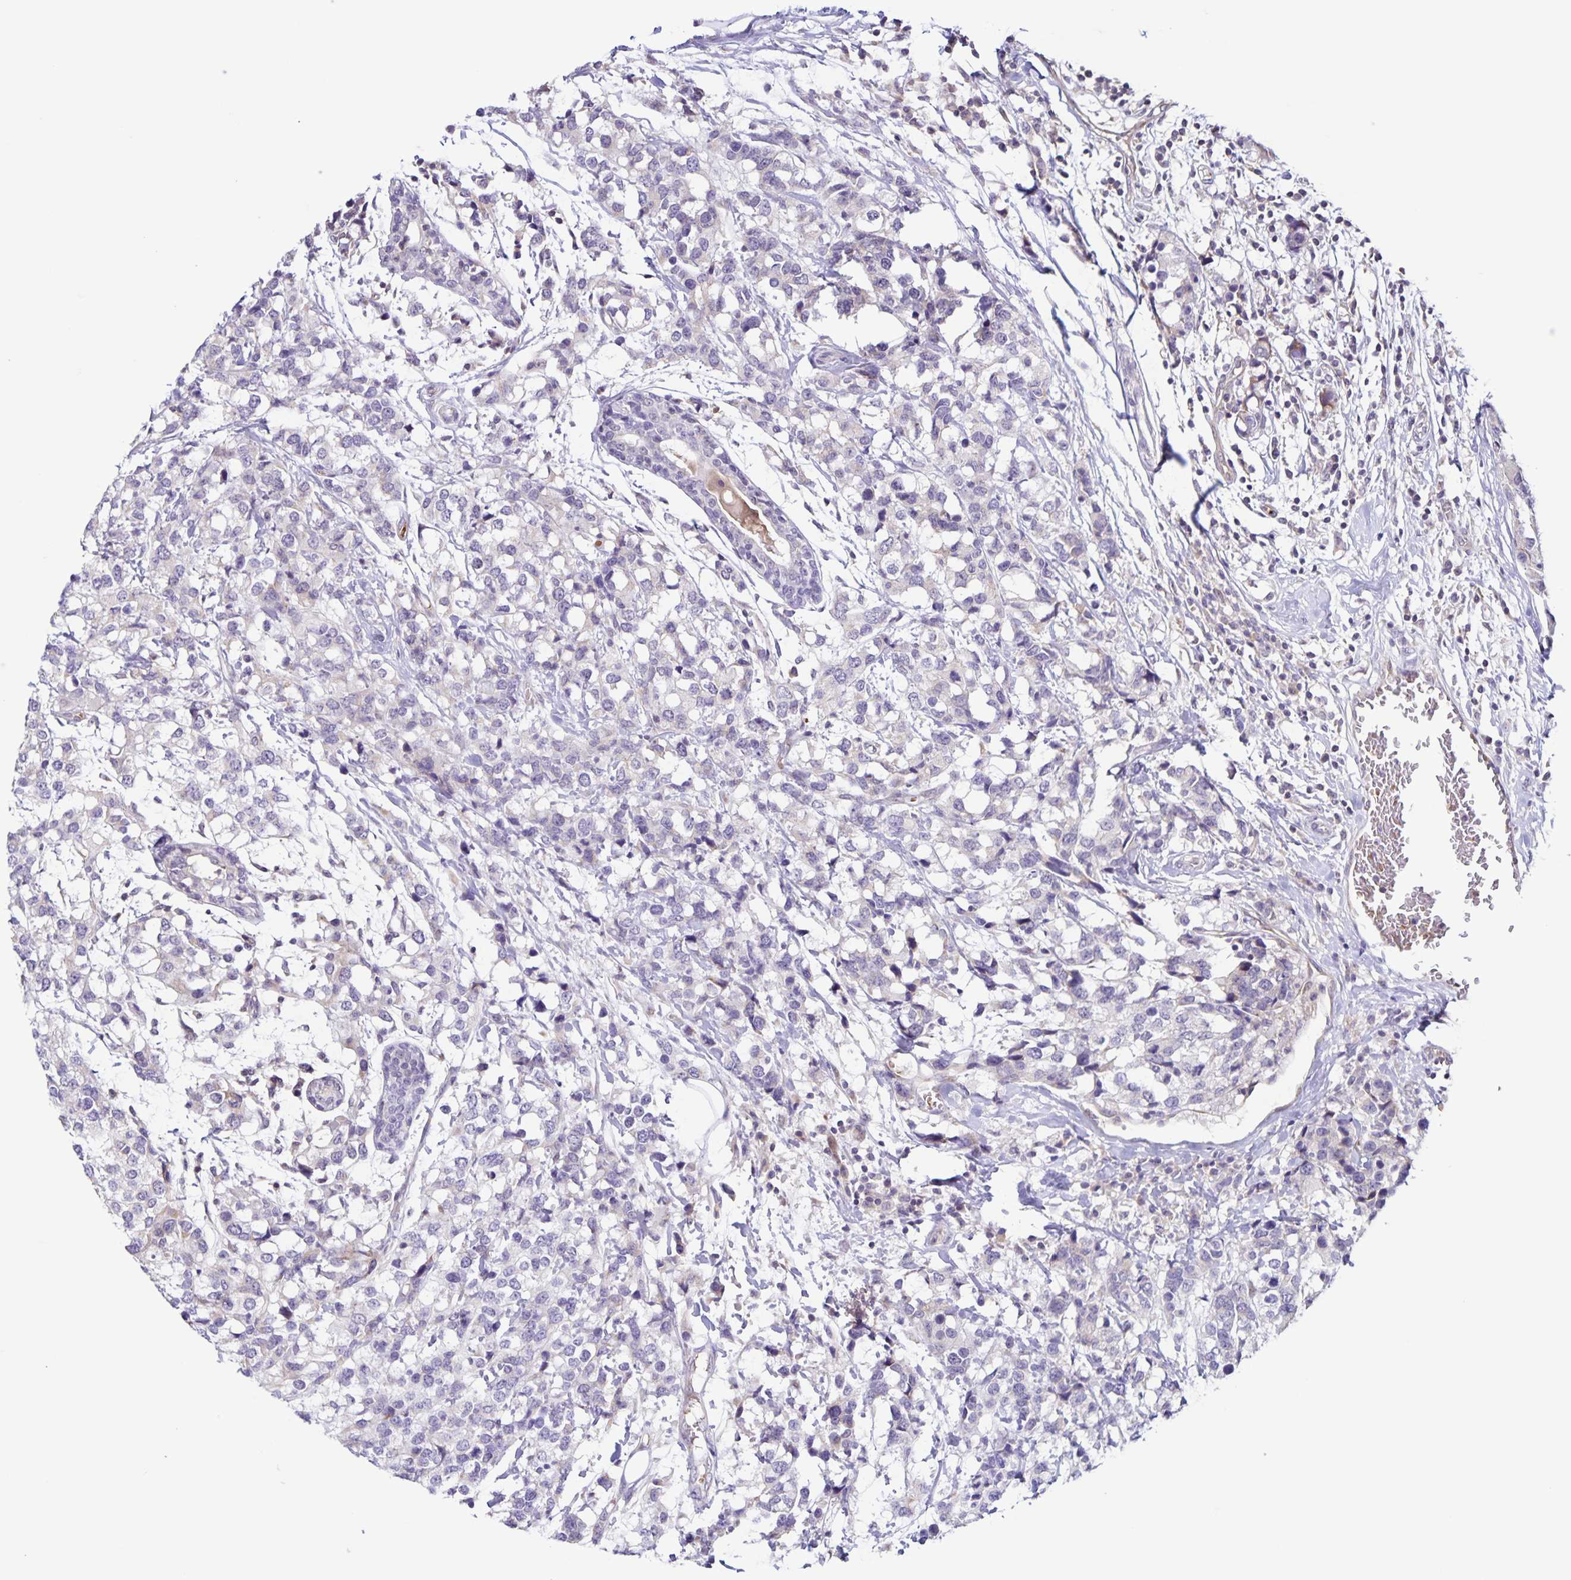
{"staining": {"intensity": "negative", "quantity": "none", "location": "none"}, "tissue": "breast cancer", "cell_type": "Tumor cells", "image_type": "cancer", "snomed": [{"axis": "morphology", "description": "Lobular carcinoma"}, {"axis": "topography", "description": "Breast"}], "caption": "DAB (3,3'-diaminobenzidine) immunohistochemical staining of human breast cancer (lobular carcinoma) reveals no significant staining in tumor cells. (DAB (3,3'-diaminobenzidine) immunohistochemistry, high magnification).", "gene": "STPG4", "patient": {"sex": "female", "age": 59}}